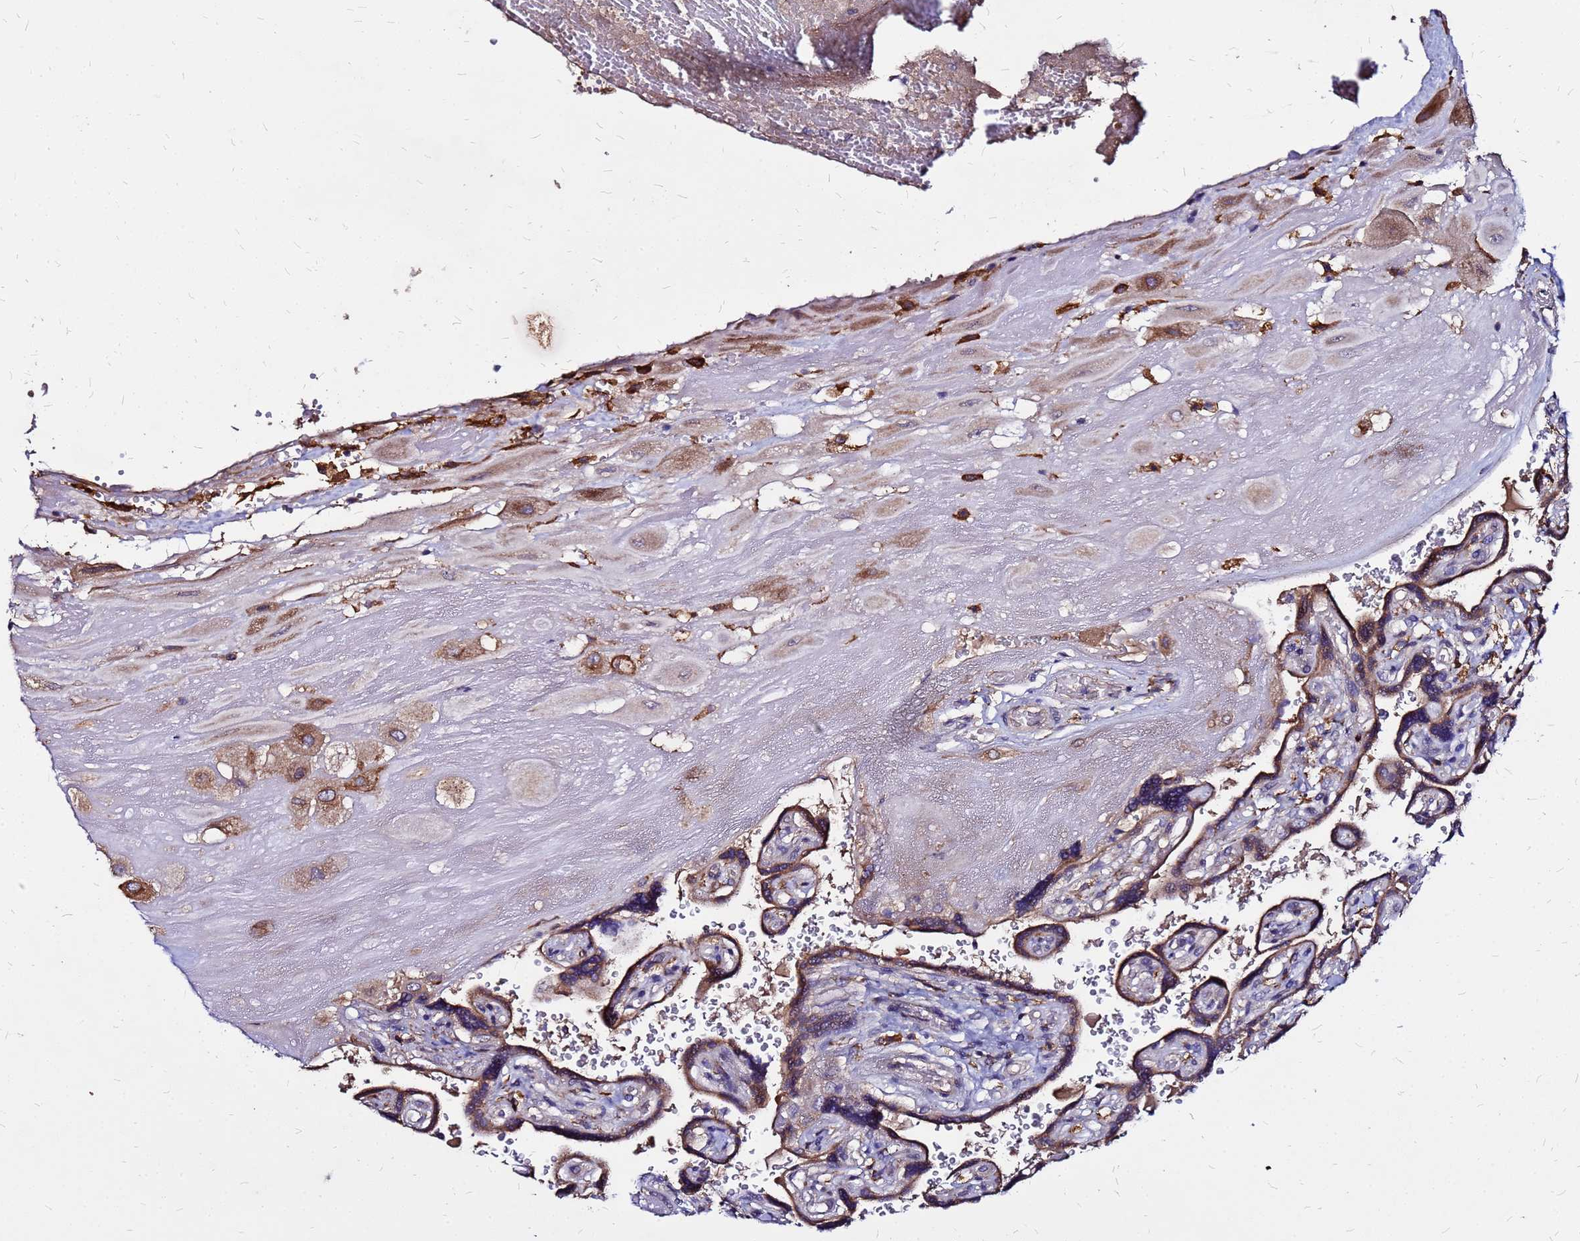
{"staining": {"intensity": "moderate", "quantity": "25%-75%", "location": "cytoplasmic/membranous"}, "tissue": "placenta", "cell_type": "Decidual cells", "image_type": "normal", "snomed": [{"axis": "morphology", "description": "Normal tissue, NOS"}, {"axis": "topography", "description": "Placenta"}], "caption": "IHC of normal placenta reveals medium levels of moderate cytoplasmic/membranous positivity in about 25%-75% of decidual cells. The staining was performed using DAB (3,3'-diaminobenzidine) to visualize the protein expression in brown, while the nuclei were stained in blue with hematoxylin (Magnification: 20x).", "gene": "ARHGEF35", "patient": {"sex": "female", "age": 32}}